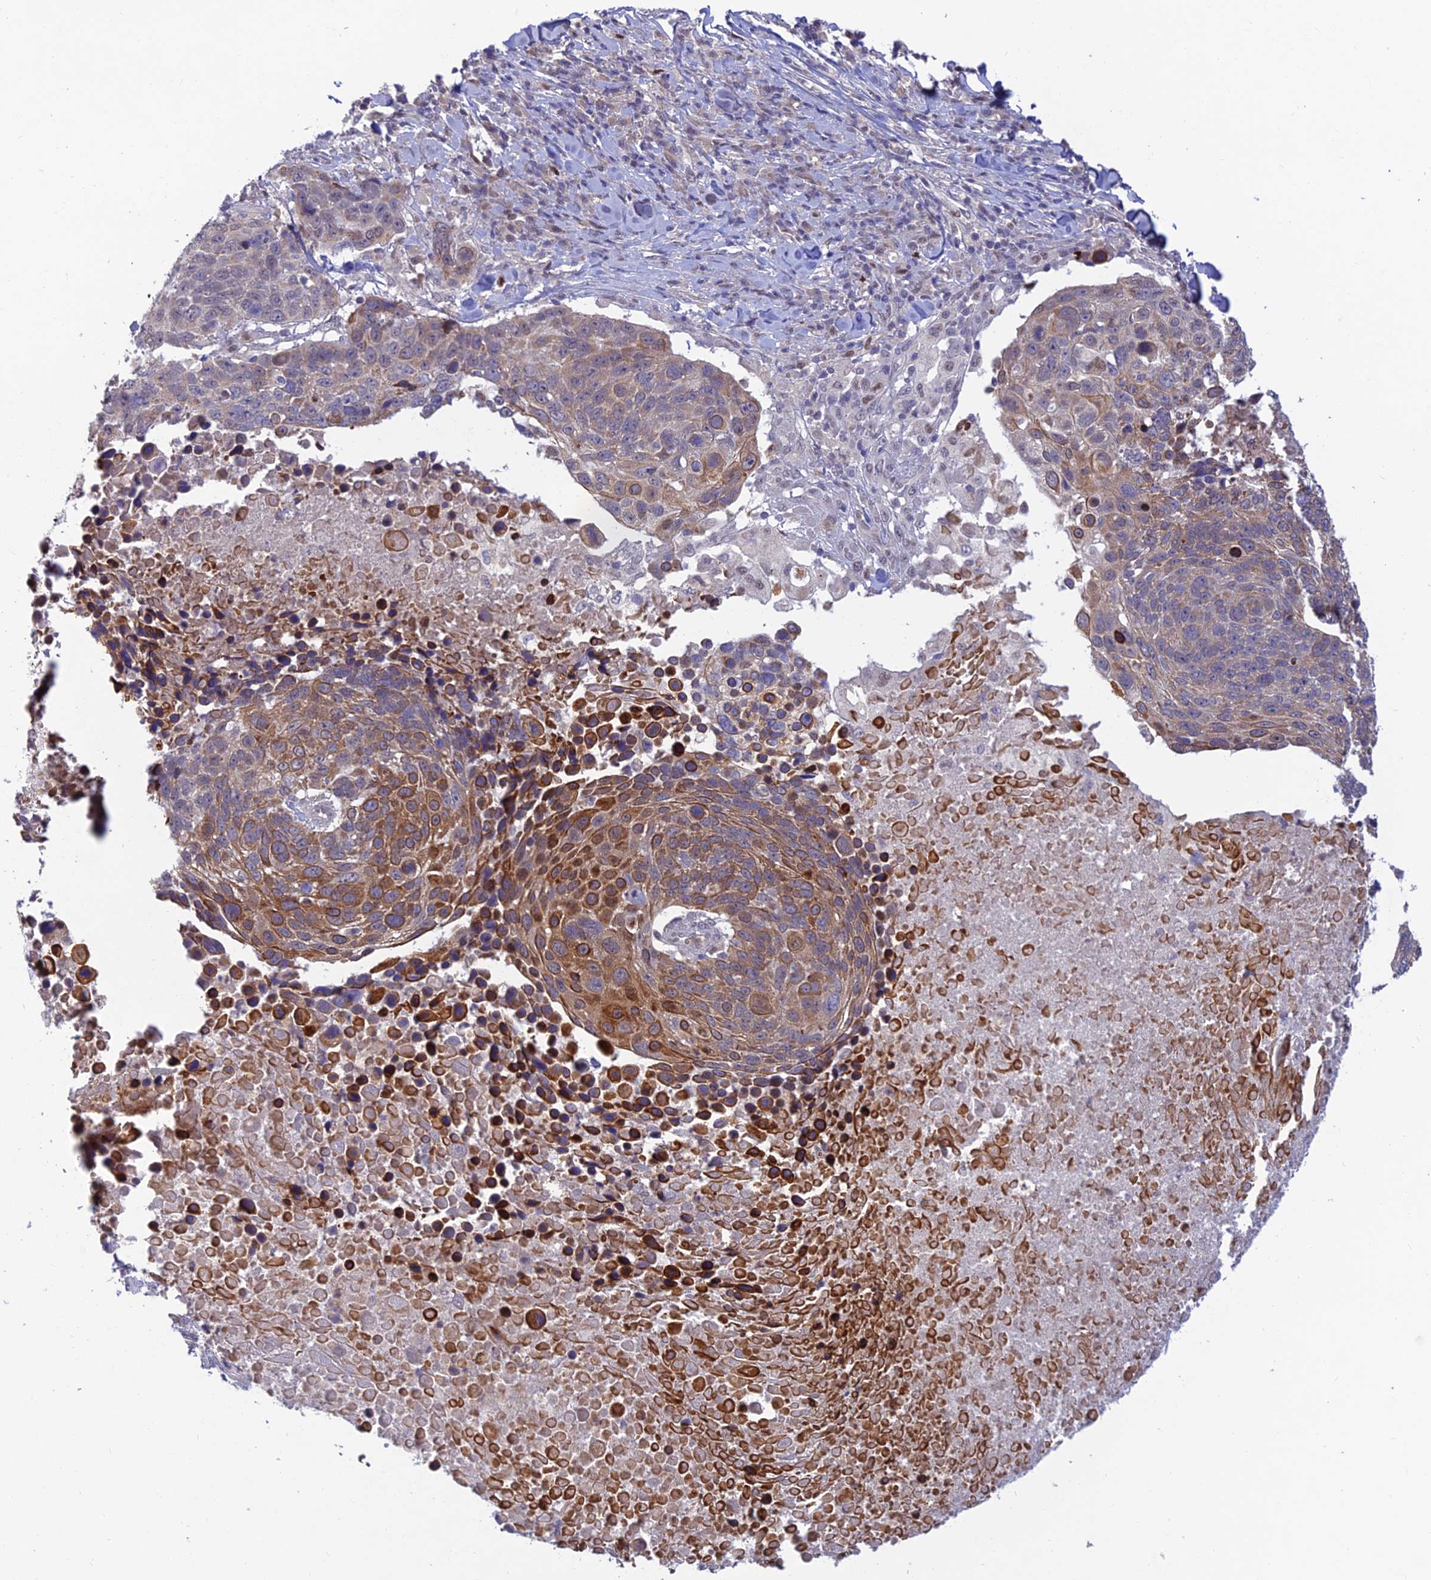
{"staining": {"intensity": "moderate", "quantity": "<25%", "location": "cytoplasmic/membranous"}, "tissue": "lung cancer", "cell_type": "Tumor cells", "image_type": "cancer", "snomed": [{"axis": "morphology", "description": "Normal tissue, NOS"}, {"axis": "morphology", "description": "Squamous cell carcinoma, NOS"}, {"axis": "topography", "description": "Lymph node"}, {"axis": "topography", "description": "Lung"}], "caption": "Squamous cell carcinoma (lung) stained for a protein exhibits moderate cytoplasmic/membranous positivity in tumor cells.", "gene": "FASTKD5", "patient": {"sex": "male", "age": 66}}